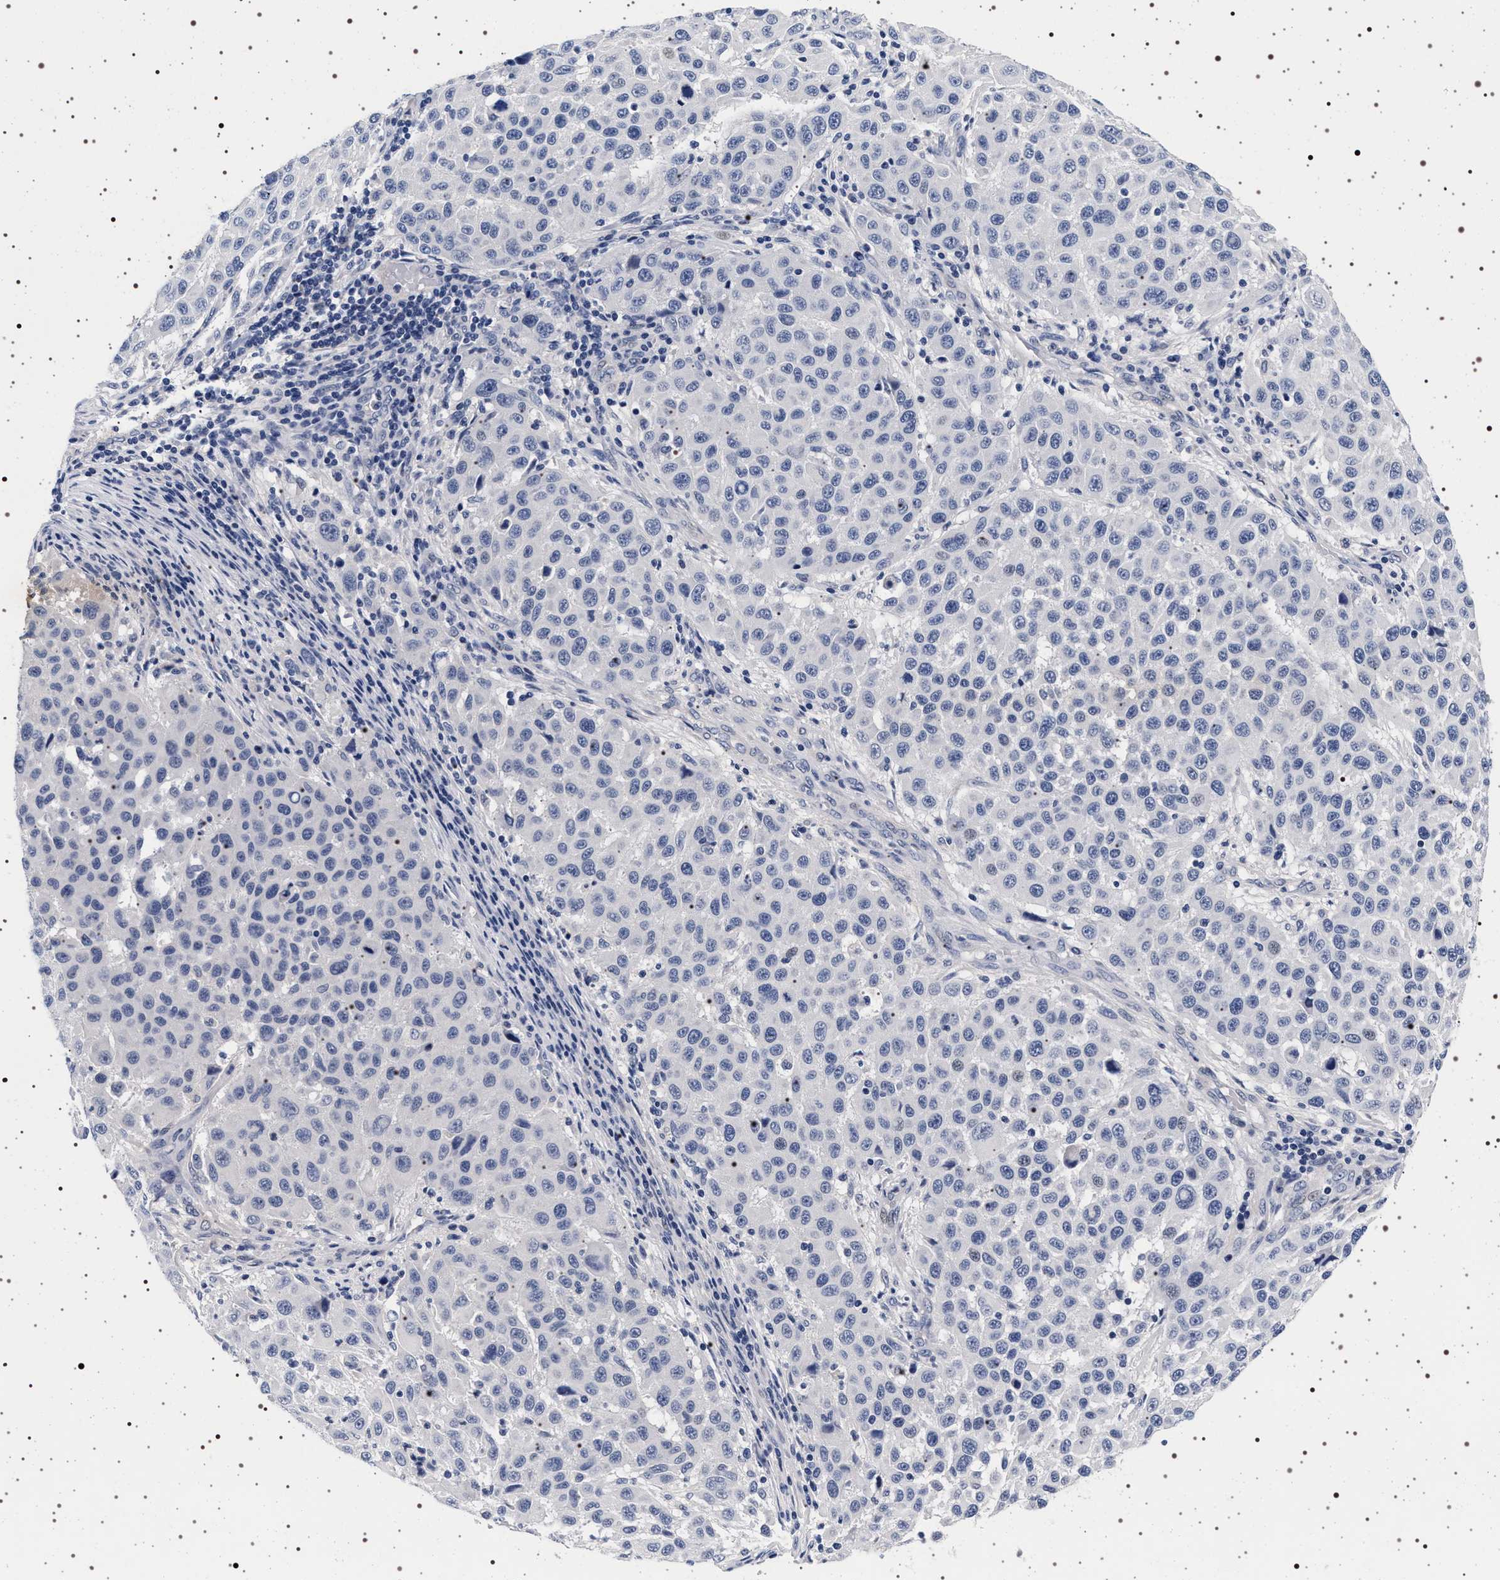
{"staining": {"intensity": "negative", "quantity": "none", "location": "none"}, "tissue": "melanoma", "cell_type": "Tumor cells", "image_type": "cancer", "snomed": [{"axis": "morphology", "description": "Malignant melanoma, Metastatic site"}, {"axis": "topography", "description": "Lymph node"}], "caption": "Protein analysis of melanoma exhibits no significant staining in tumor cells.", "gene": "MAPK10", "patient": {"sex": "male", "age": 61}}